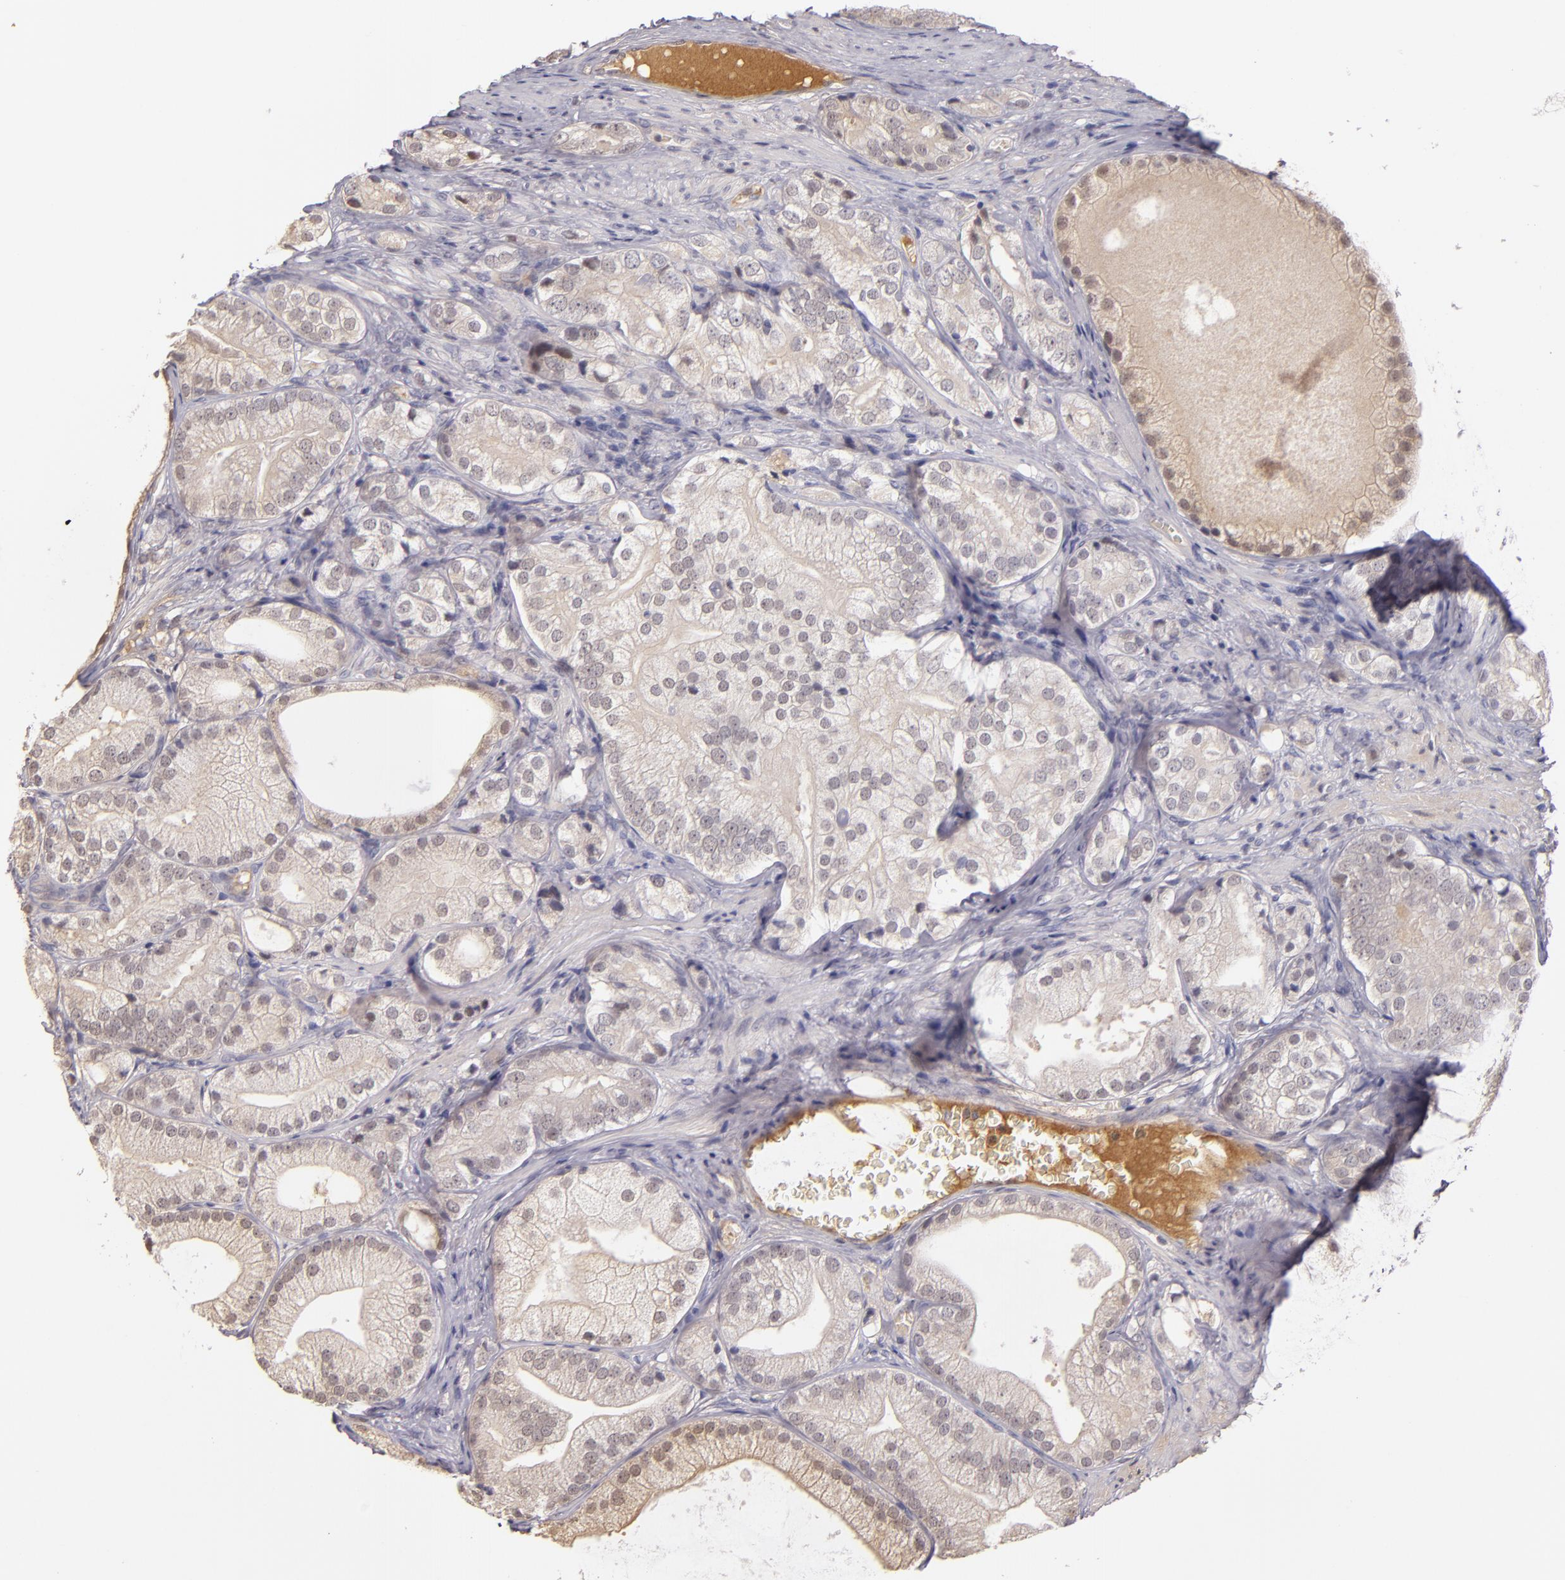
{"staining": {"intensity": "weak", "quantity": ">75%", "location": "cytoplasmic/membranous"}, "tissue": "prostate cancer", "cell_type": "Tumor cells", "image_type": "cancer", "snomed": [{"axis": "morphology", "description": "Adenocarcinoma, Low grade"}, {"axis": "topography", "description": "Prostate"}], "caption": "This is a micrograph of immunohistochemistry staining of prostate low-grade adenocarcinoma, which shows weak expression in the cytoplasmic/membranous of tumor cells.", "gene": "LRG1", "patient": {"sex": "male", "age": 69}}